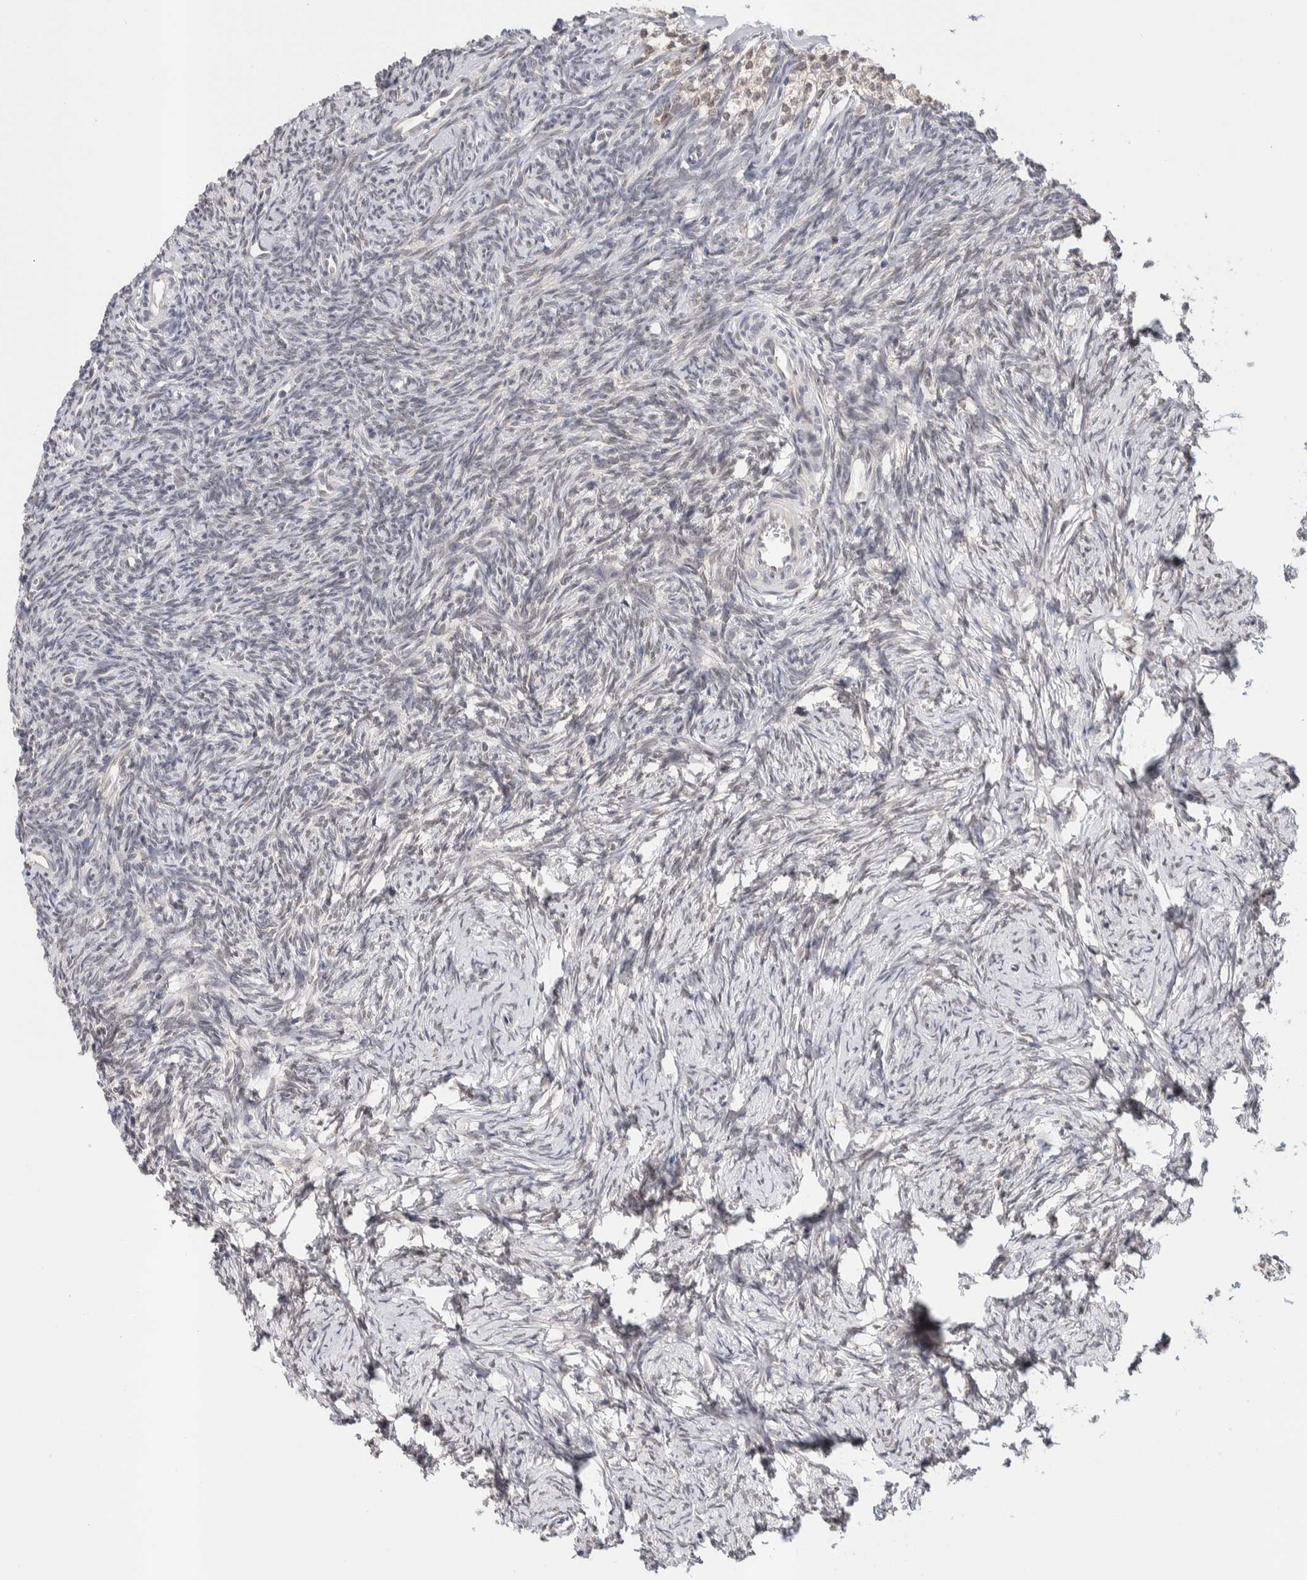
{"staining": {"intensity": "moderate", "quantity": ">75%", "location": "cytoplasmic/membranous"}, "tissue": "ovary", "cell_type": "Follicle cells", "image_type": "normal", "snomed": [{"axis": "morphology", "description": "Normal tissue, NOS"}, {"axis": "topography", "description": "Ovary"}], "caption": "Protein staining by IHC exhibits moderate cytoplasmic/membranous expression in approximately >75% of follicle cells in benign ovary.", "gene": "CRAT", "patient": {"sex": "female", "age": 34}}